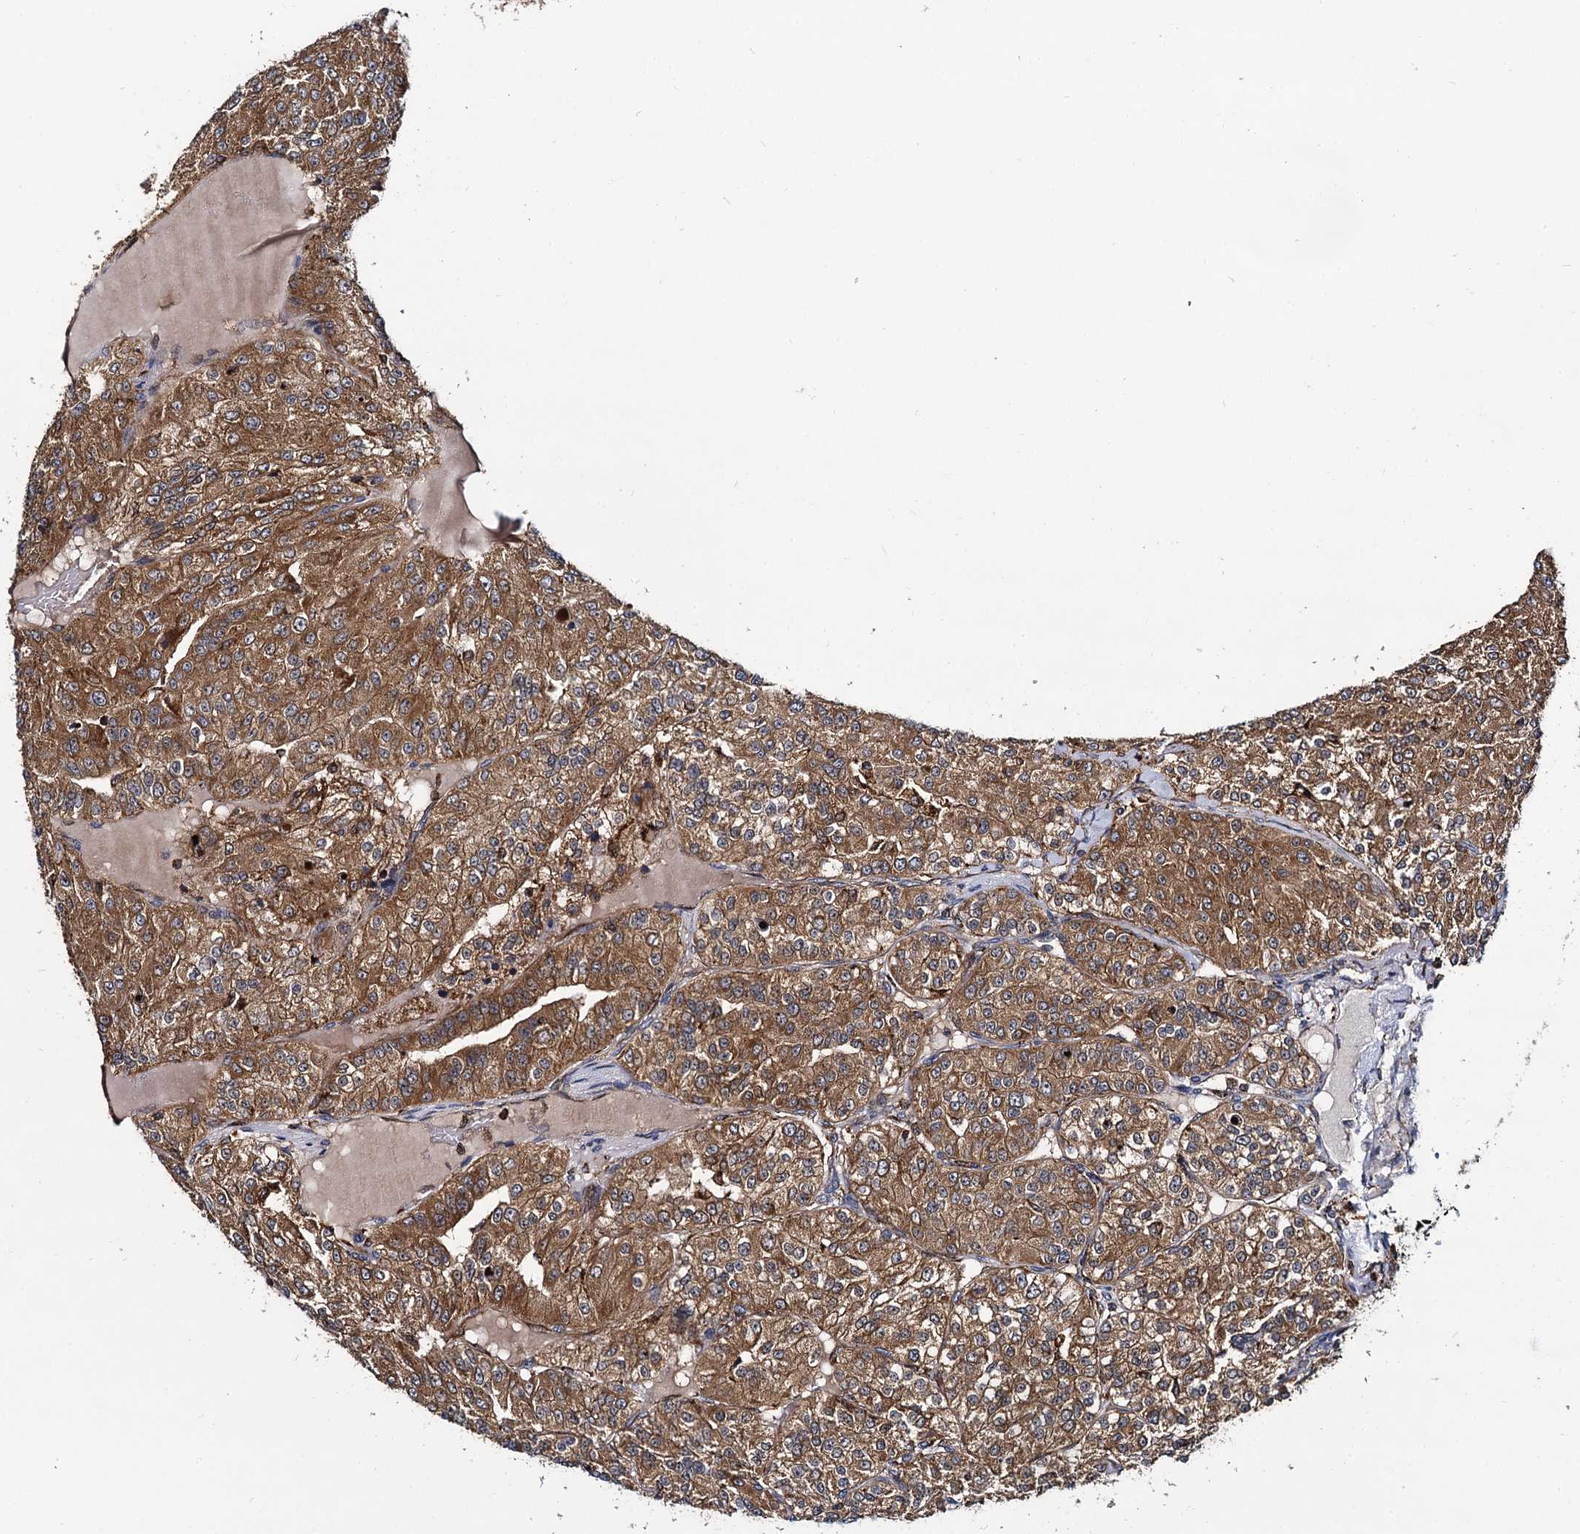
{"staining": {"intensity": "moderate", "quantity": ">75%", "location": "cytoplasmic/membranous"}, "tissue": "renal cancer", "cell_type": "Tumor cells", "image_type": "cancer", "snomed": [{"axis": "morphology", "description": "Adenocarcinoma, NOS"}, {"axis": "topography", "description": "Kidney"}], "caption": "This image shows immunohistochemistry (IHC) staining of human adenocarcinoma (renal), with medium moderate cytoplasmic/membranous positivity in about >75% of tumor cells.", "gene": "UFM1", "patient": {"sex": "female", "age": 63}}